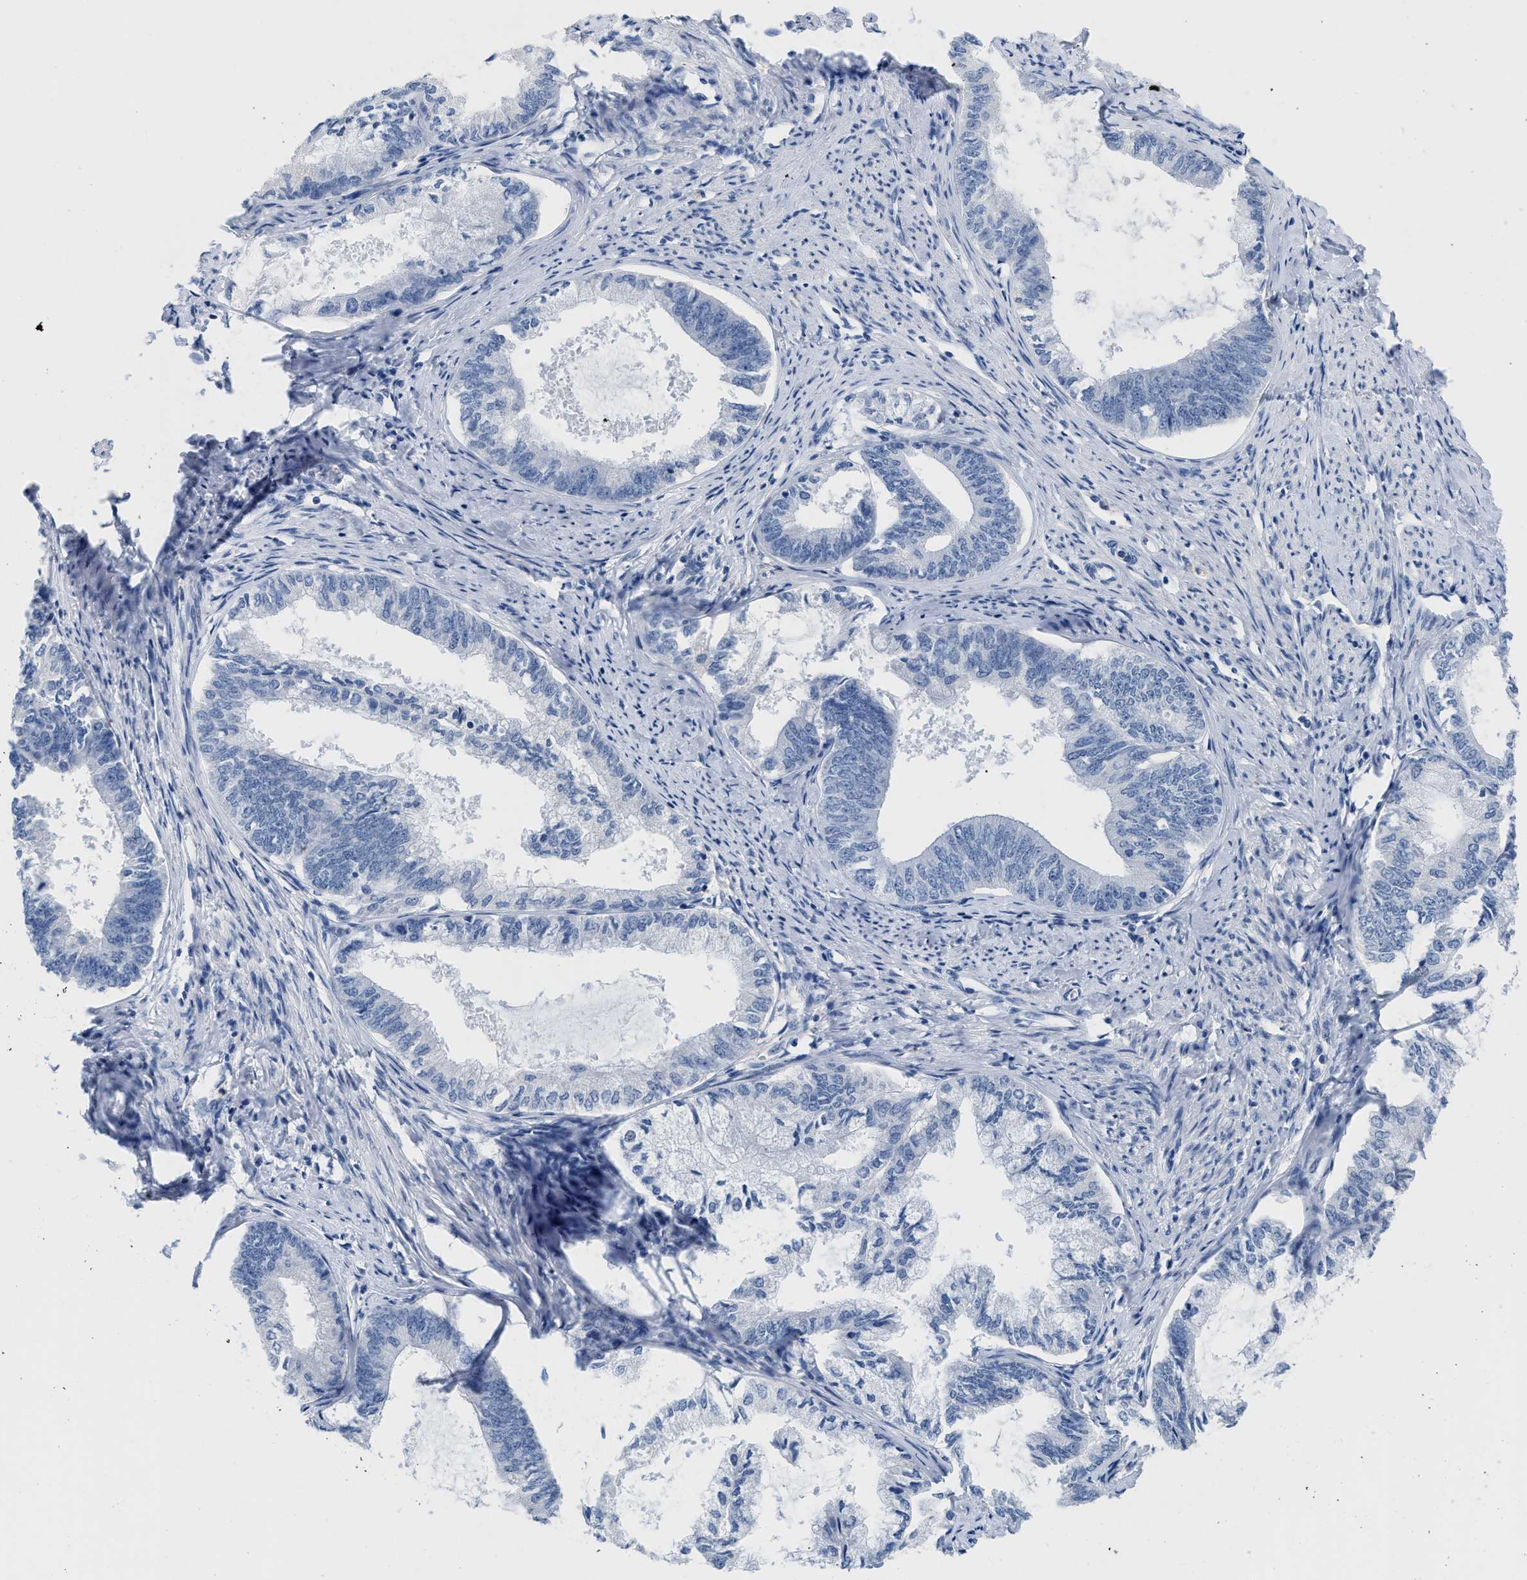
{"staining": {"intensity": "negative", "quantity": "none", "location": "none"}, "tissue": "endometrial cancer", "cell_type": "Tumor cells", "image_type": "cancer", "snomed": [{"axis": "morphology", "description": "Adenocarcinoma, NOS"}, {"axis": "topography", "description": "Endometrium"}], "caption": "An immunohistochemistry micrograph of adenocarcinoma (endometrial) is shown. There is no staining in tumor cells of adenocarcinoma (endometrial).", "gene": "CR1", "patient": {"sex": "female", "age": 86}}